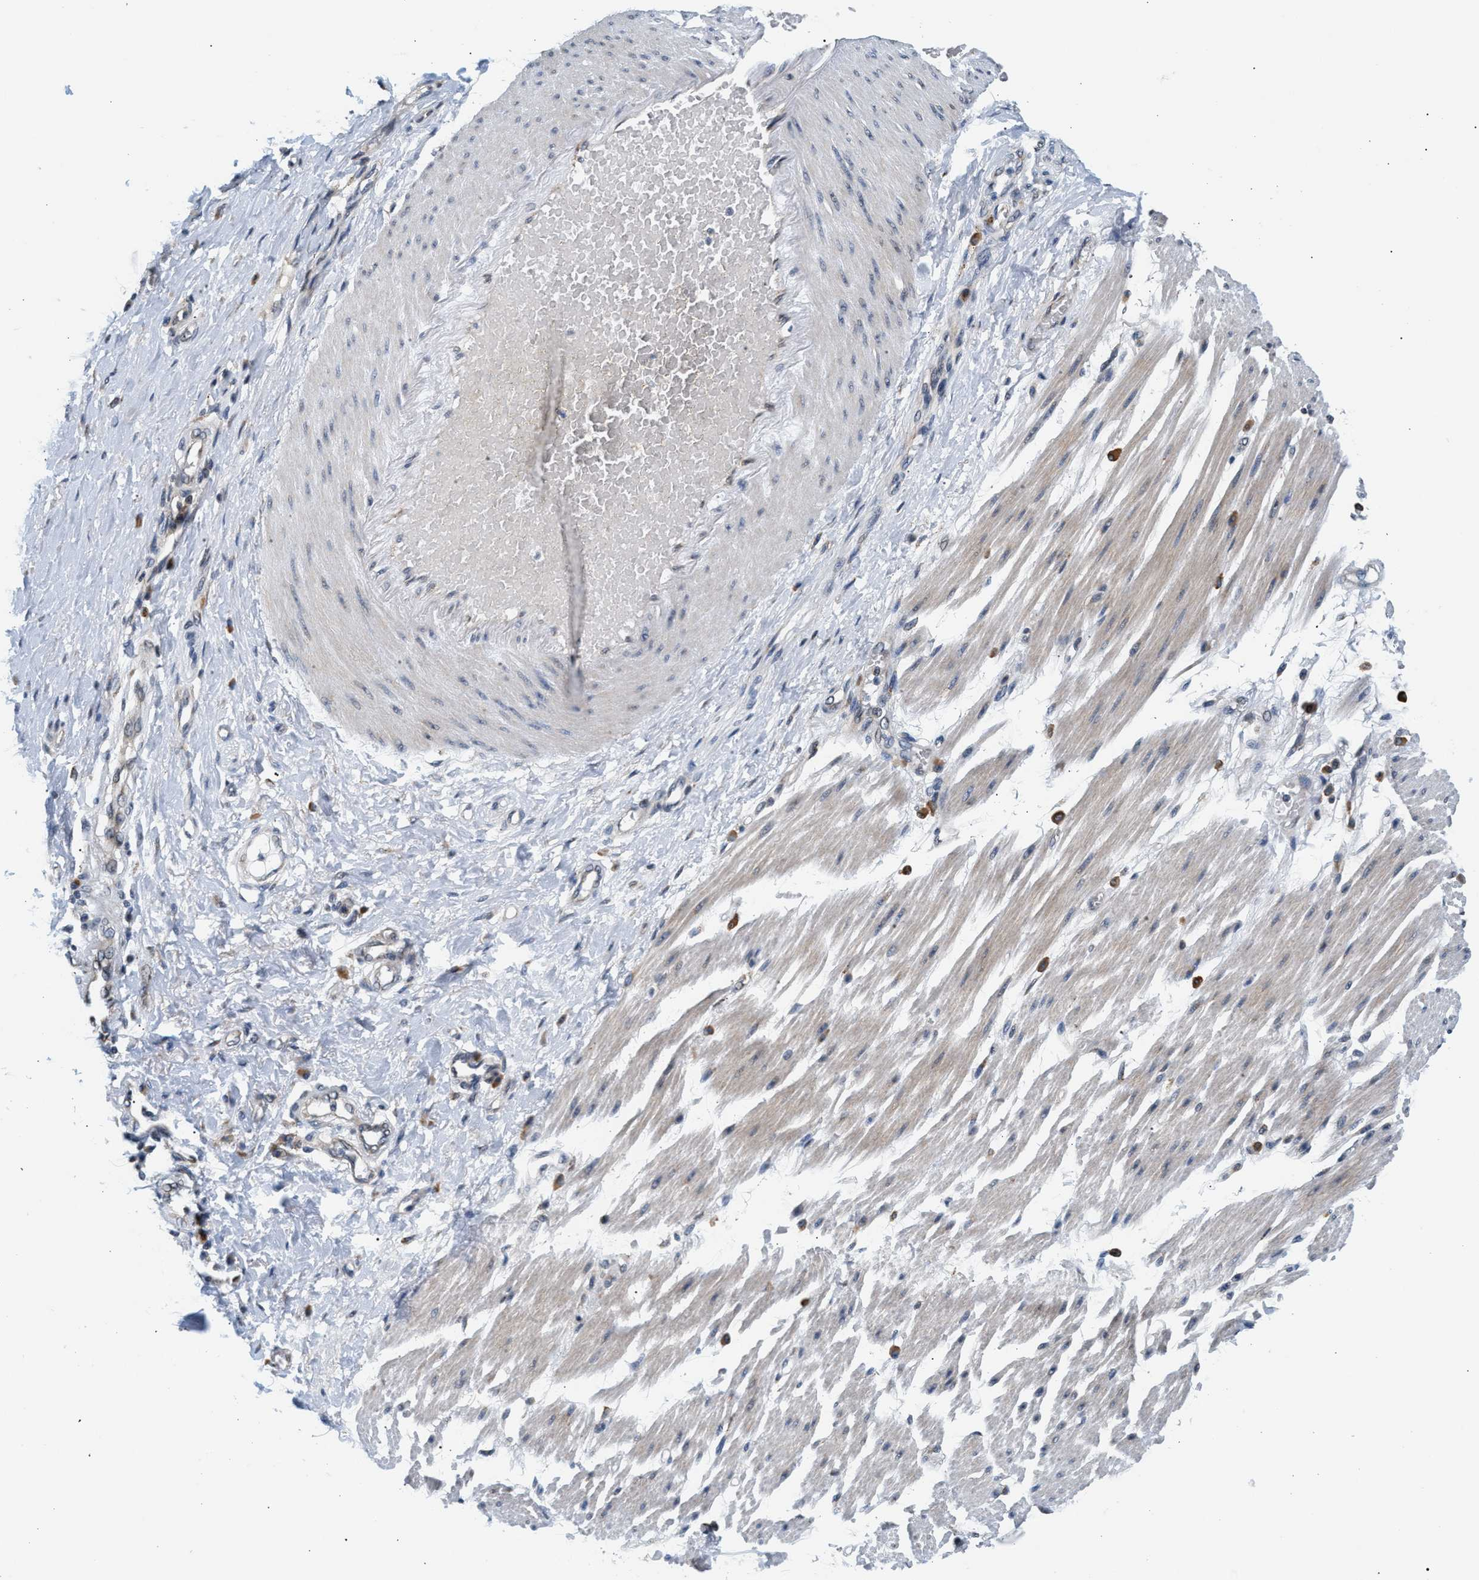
{"staining": {"intensity": "negative", "quantity": "none", "location": "none"}, "tissue": "adipose tissue", "cell_type": "Adipocytes", "image_type": "normal", "snomed": [{"axis": "morphology", "description": "Normal tissue, NOS"}, {"axis": "morphology", "description": "Adenocarcinoma, NOS"}, {"axis": "topography", "description": "Esophagus"}], "caption": "The immunohistochemistry photomicrograph has no significant expression in adipocytes of adipose tissue.", "gene": "KCNMB2", "patient": {"sex": "male", "age": 62}}